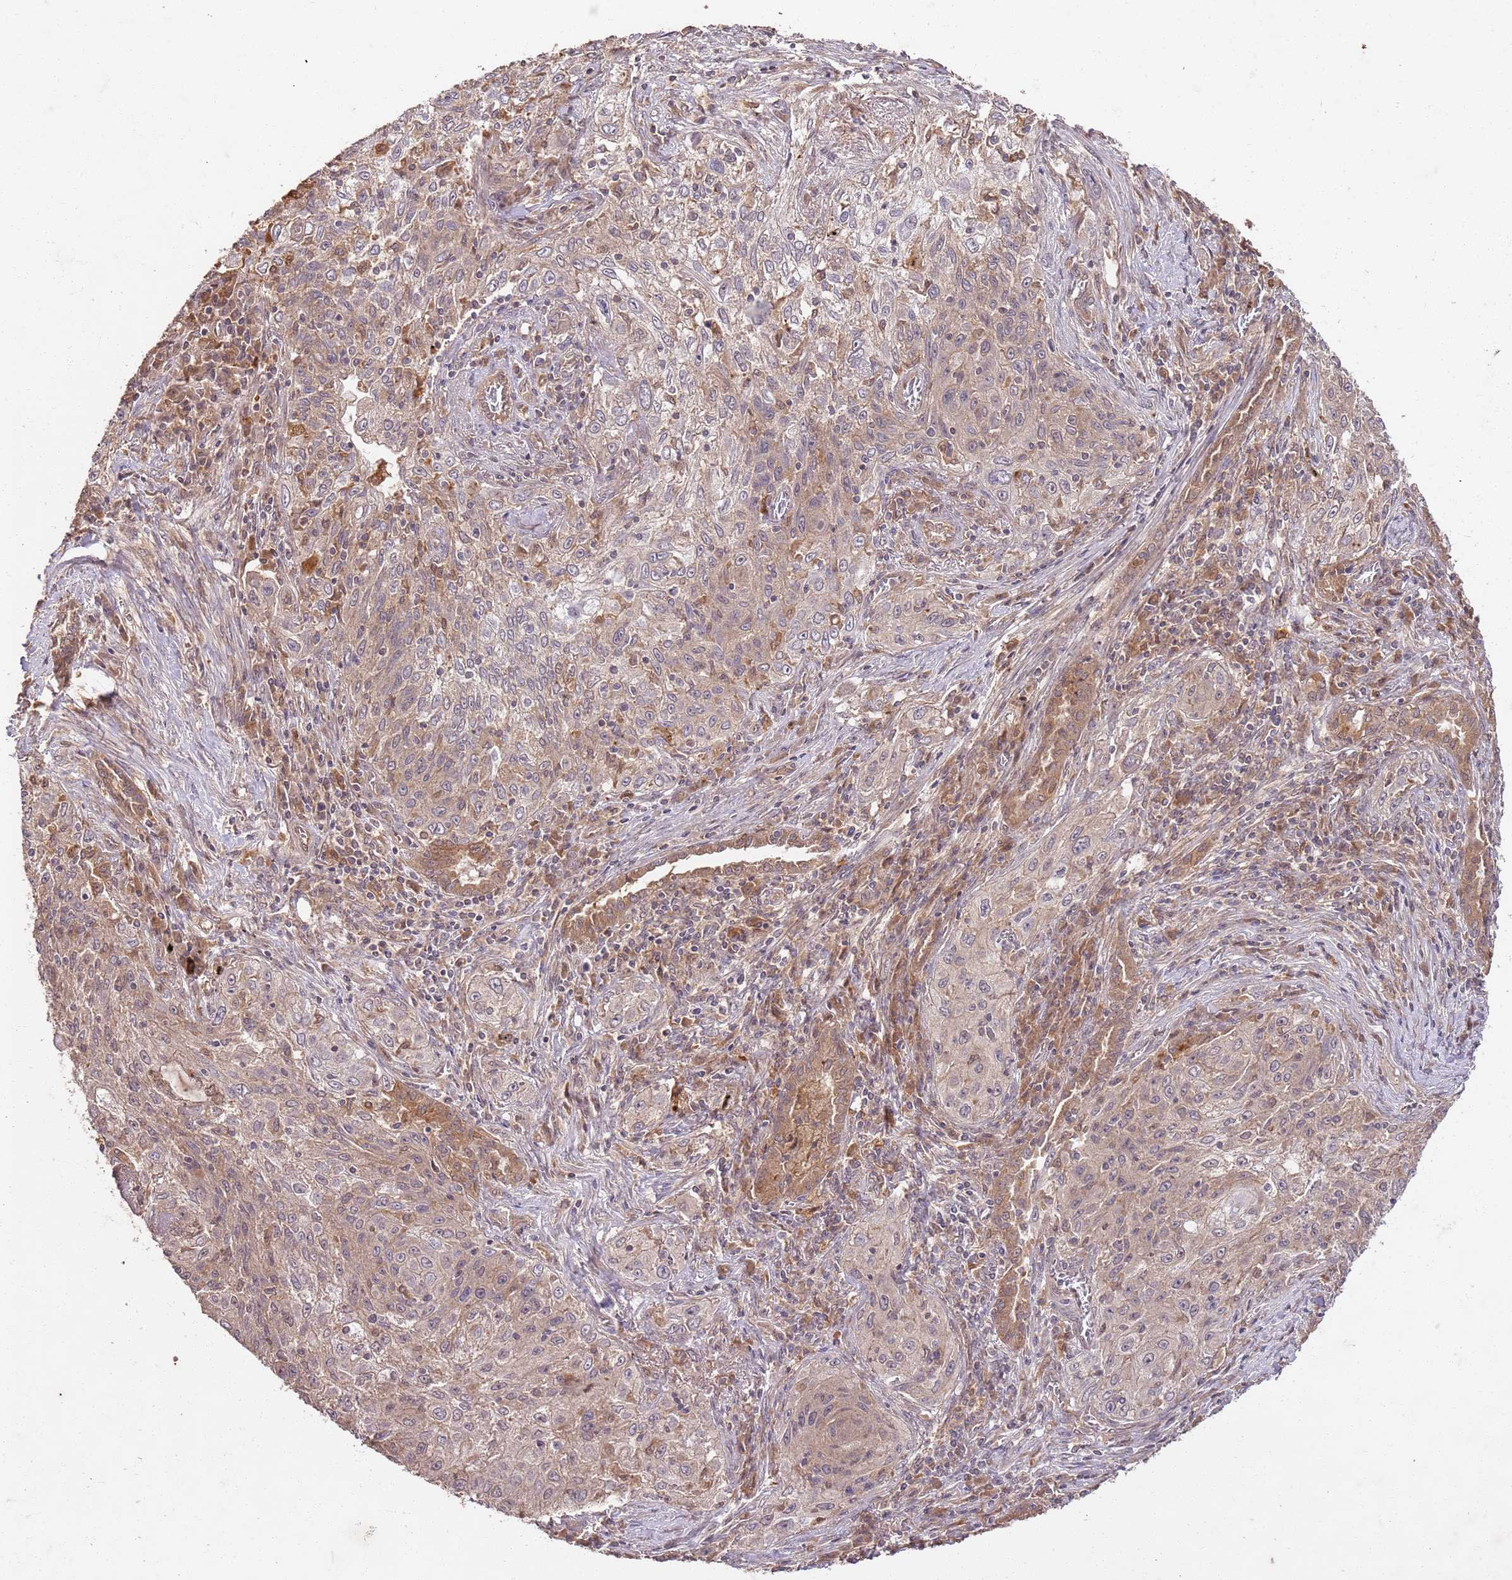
{"staining": {"intensity": "weak", "quantity": "25%-75%", "location": "cytoplasmic/membranous"}, "tissue": "lung cancer", "cell_type": "Tumor cells", "image_type": "cancer", "snomed": [{"axis": "morphology", "description": "Squamous cell carcinoma, NOS"}, {"axis": "topography", "description": "Lung"}], "caption": "A low amount of weak cytoplasmic/membranous staining is seen in about 25%-75% of tumor cells in lung squamous cell carcinoma tissue.", "gene": "UBE3A", "patient": {"sex": "female", "age": 69}}